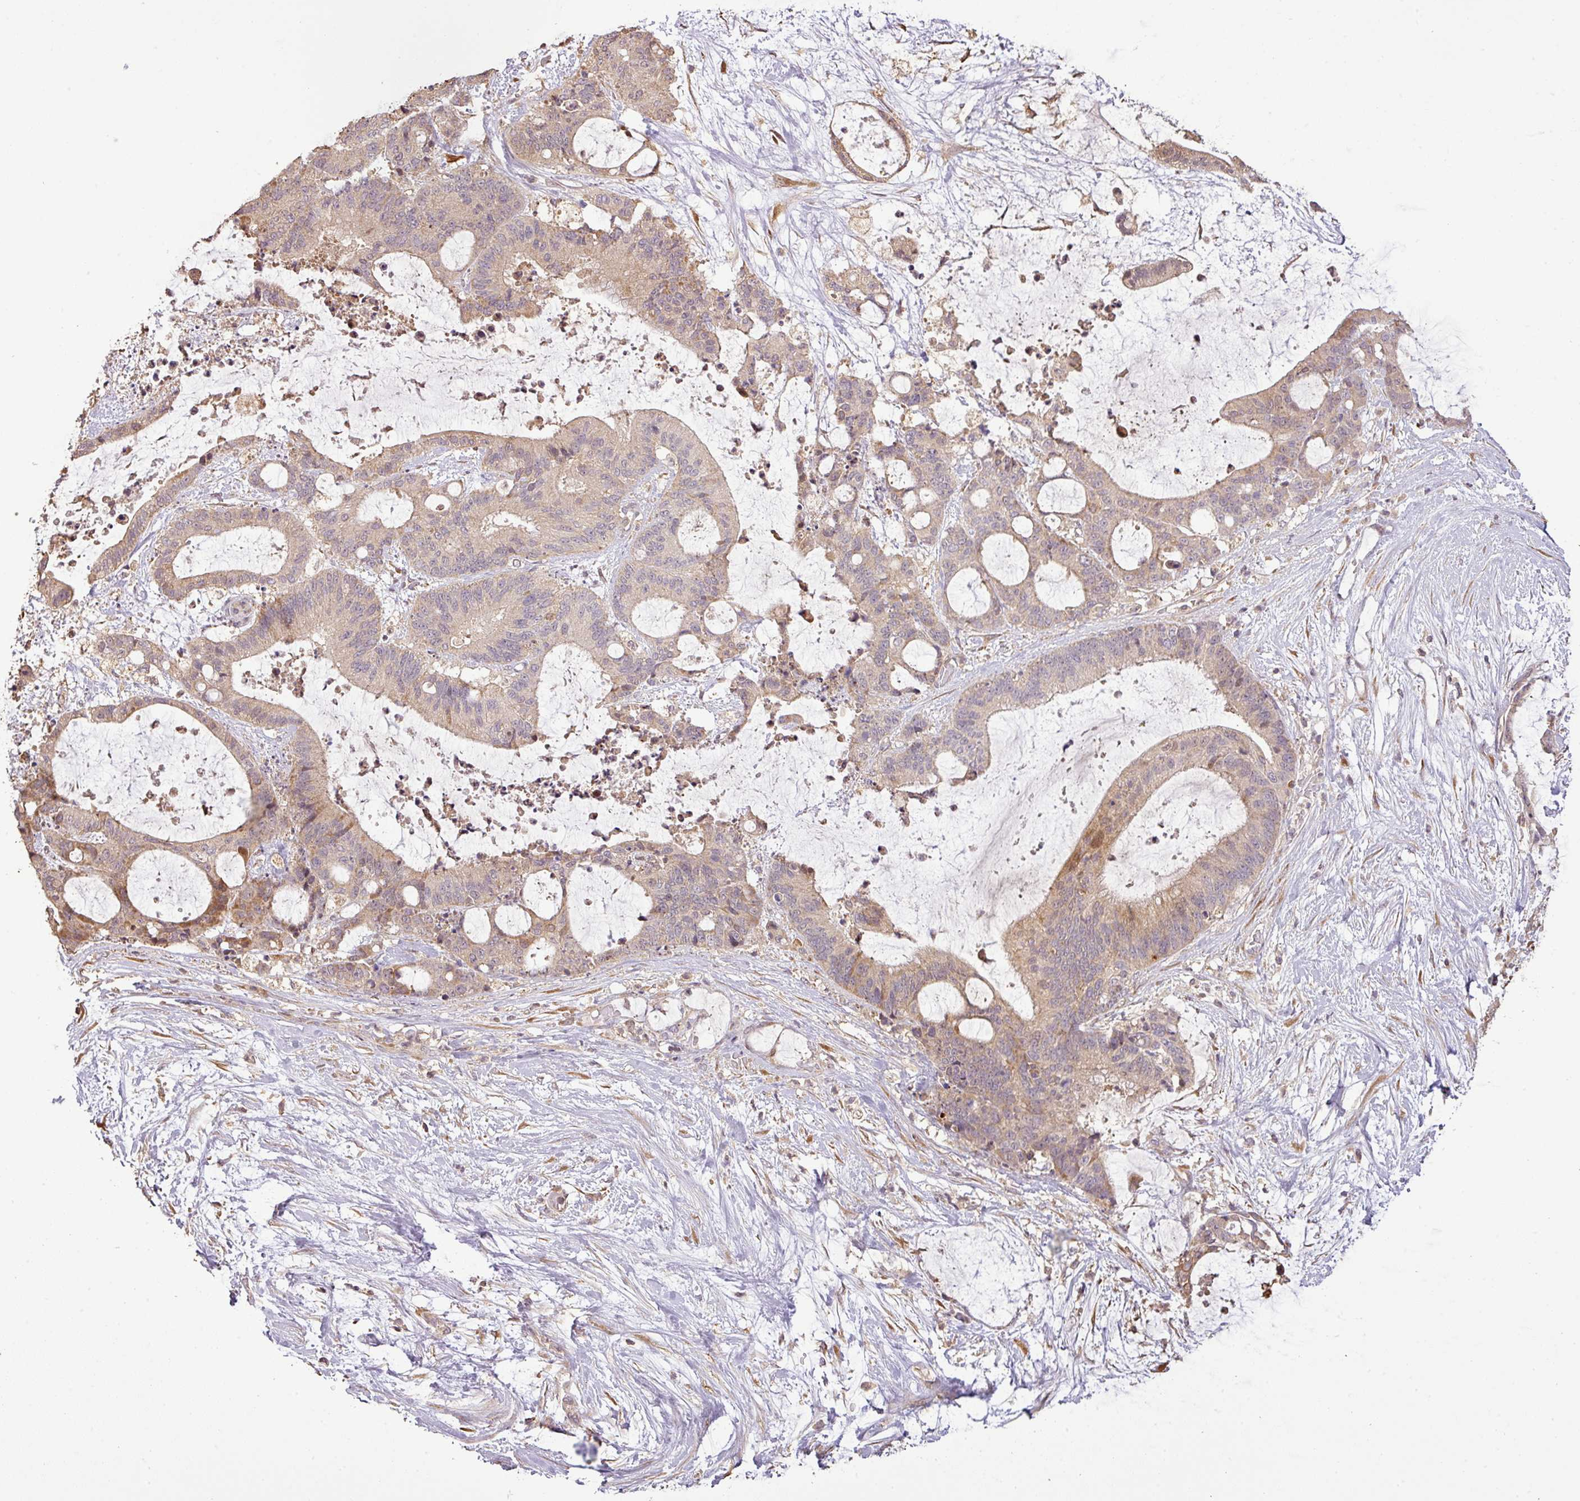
{"staining": {"intensity": "weak", "quantity": "25%-75%", "location": "cytoplasmic/membranous"}, "tissue": "liver cancer", "cell_type": "Tumor cells", "image_type": "cancer", "snomed": [{"axis": "morphology", "description": "Normal tissue, NOS"}, {"axis": "morphology", "description": "Cholangiocarcinoma"}, {"axis": "topography", "description": "Liver"}, {"axis": "topography", "description": "Peripheral nerve tissue"}], "caption": "Cholangiocarcinoma (liver) stained with DAB (3,3'-diaminobenzidine) immunohistochemistry (IHC) reveals low levels of weak cytoplasmic/membranous staining in about 25%-75% of tumor cells. Using DAB (3,3'-diaminobenzidine) (brown) and hematoxylin (blue) stains, captured at high magnification using brightfield microscopy.", "gene": "FAIM", "patient": {"sex": "female", "age": 73}}